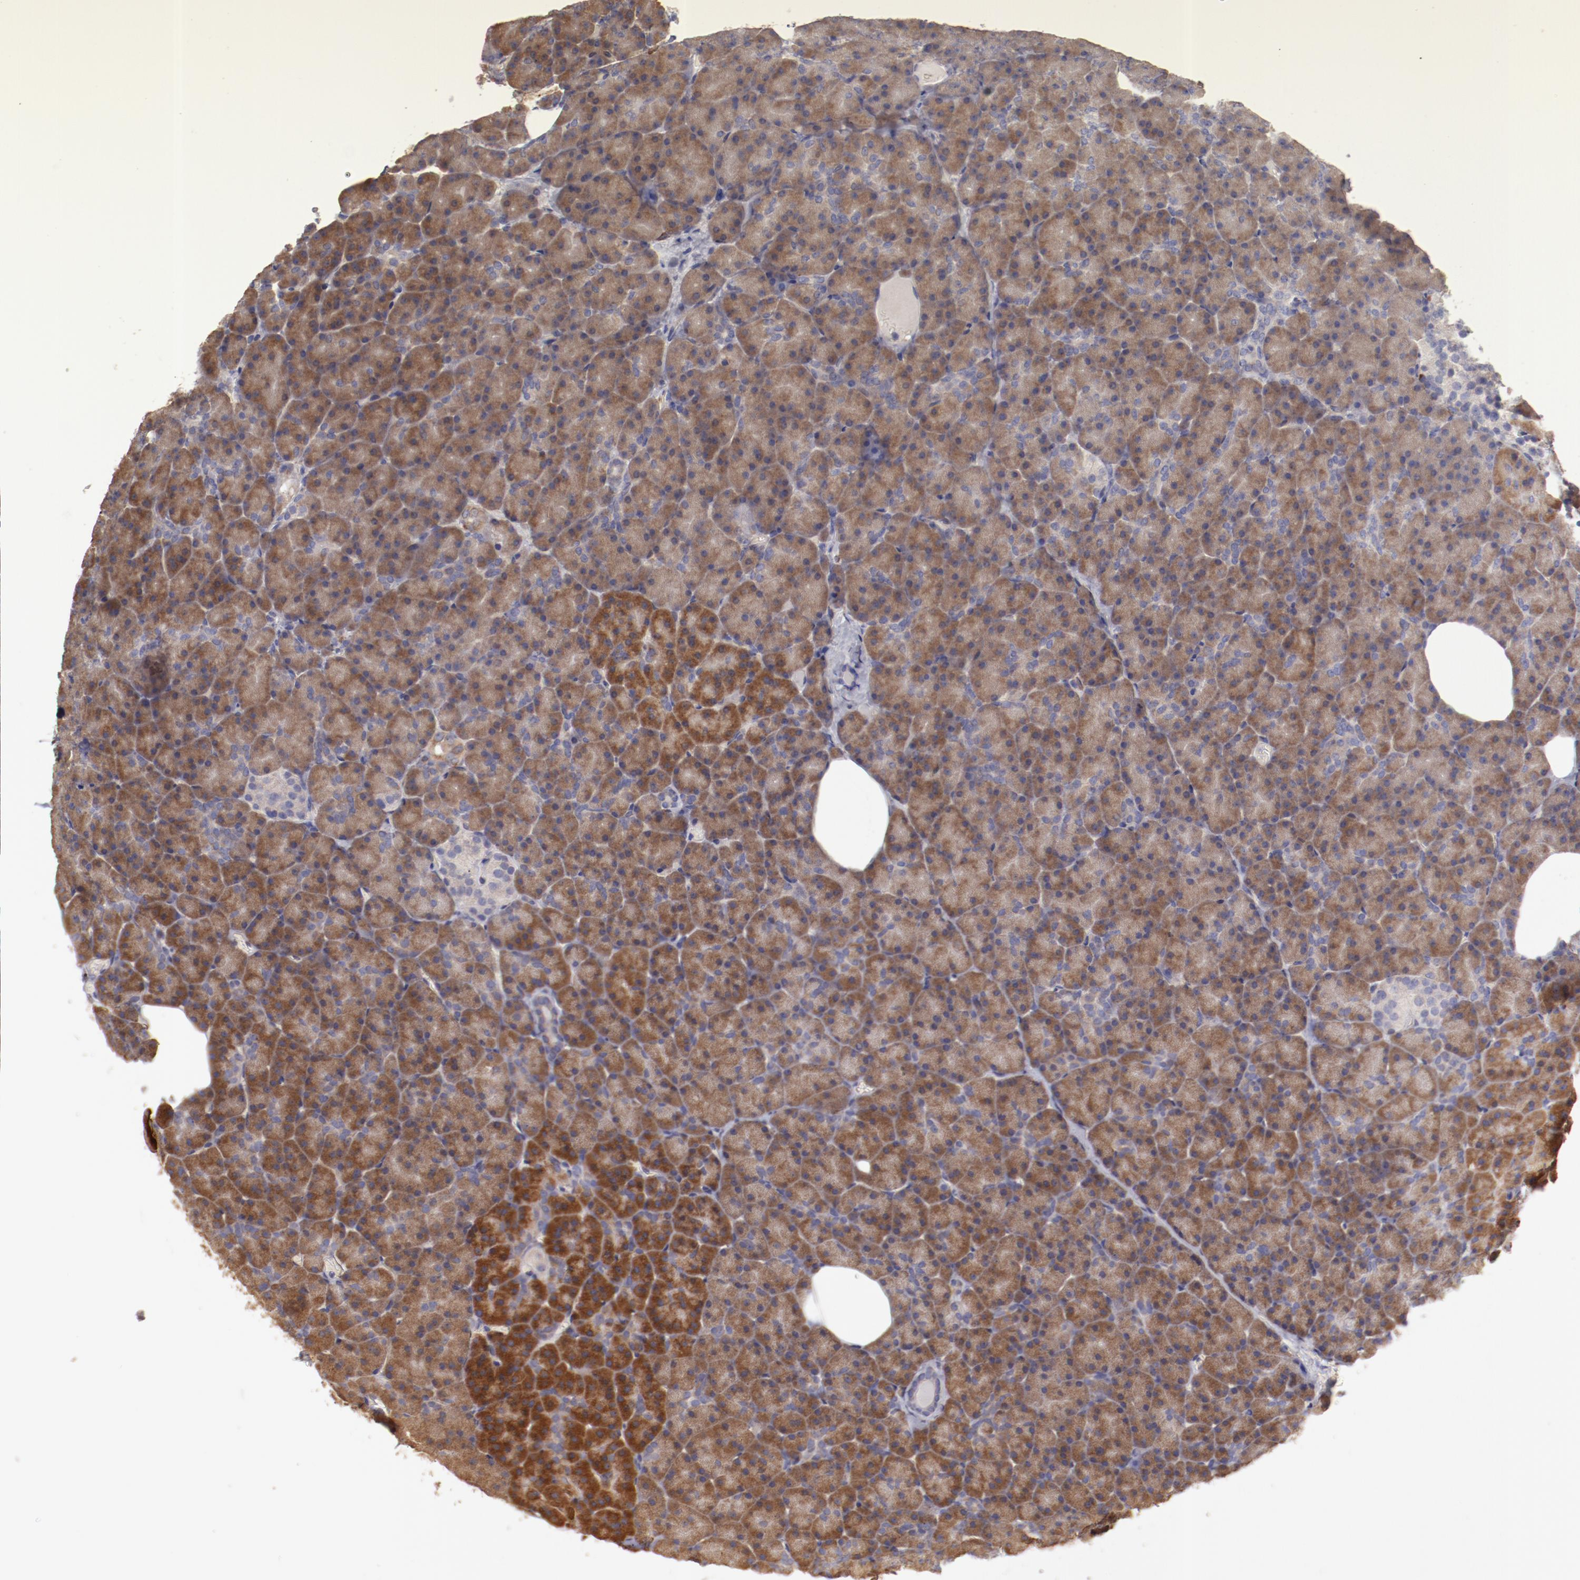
{"staining": {"intensity": "moderate", "quantity": ">75%", "location": "cytoplasmic/membranous"}, "tissue": "pancreas", "cell_type": "Exocrine glandular cells", "image_type": "normal", "snomed": [{"axis": "morphology", "description": "Normal tissue, NOS"}, {"axis": "topography", "description": "Pancreas"}], "caption": "Immunohistochemistry photomicrograph of unremarkable human pancreas stained for a protein (brown), which reveals medium levels of moderate cytoplasmic/membranous staining in about >75% of exocrine glandular cells.", "gene": "ENTPD5", "patient": {"sex": "female", "age": 35}}